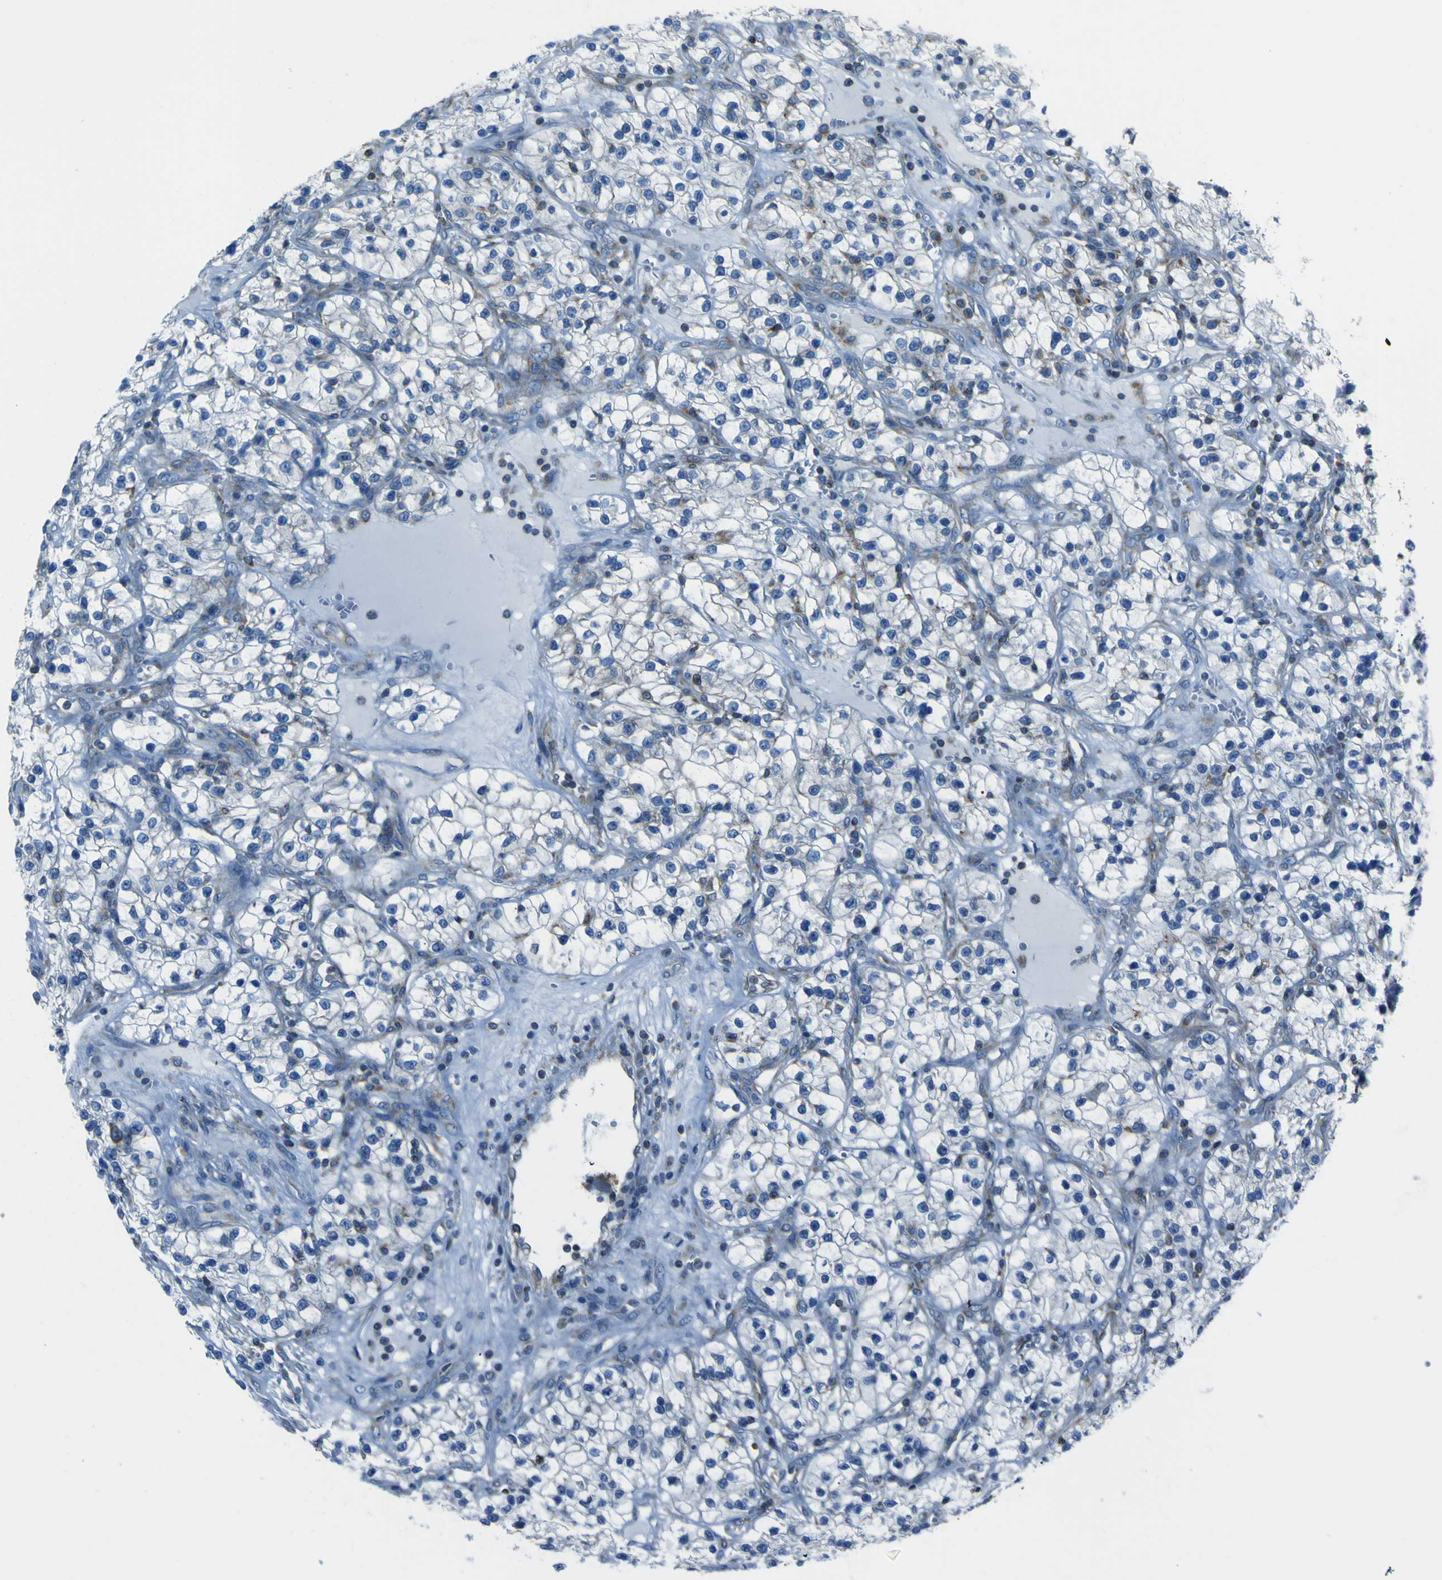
{"staining": {"intensity": "moderate", "quantity": "<25%", "location": "cytoplasmic/membranous"}, "tissue": "renal cancer", "cell_type": "Tumor cells", "image_type": "cancer", "snomed": [{"axis": "morphology", "description": "Adenocarcinoma, NOS"}, {"axis": "topography", "description": "Kidney"}], "caption": "A histopathology image showing moderate cytoplasmic/membranous expression in about <25% of tumor cells in adenocarcinoma (renal), as visualized by brown immunohistochemical staining.", "gene": "STIM1", "patient": {"sex": "female", "age": 57}}